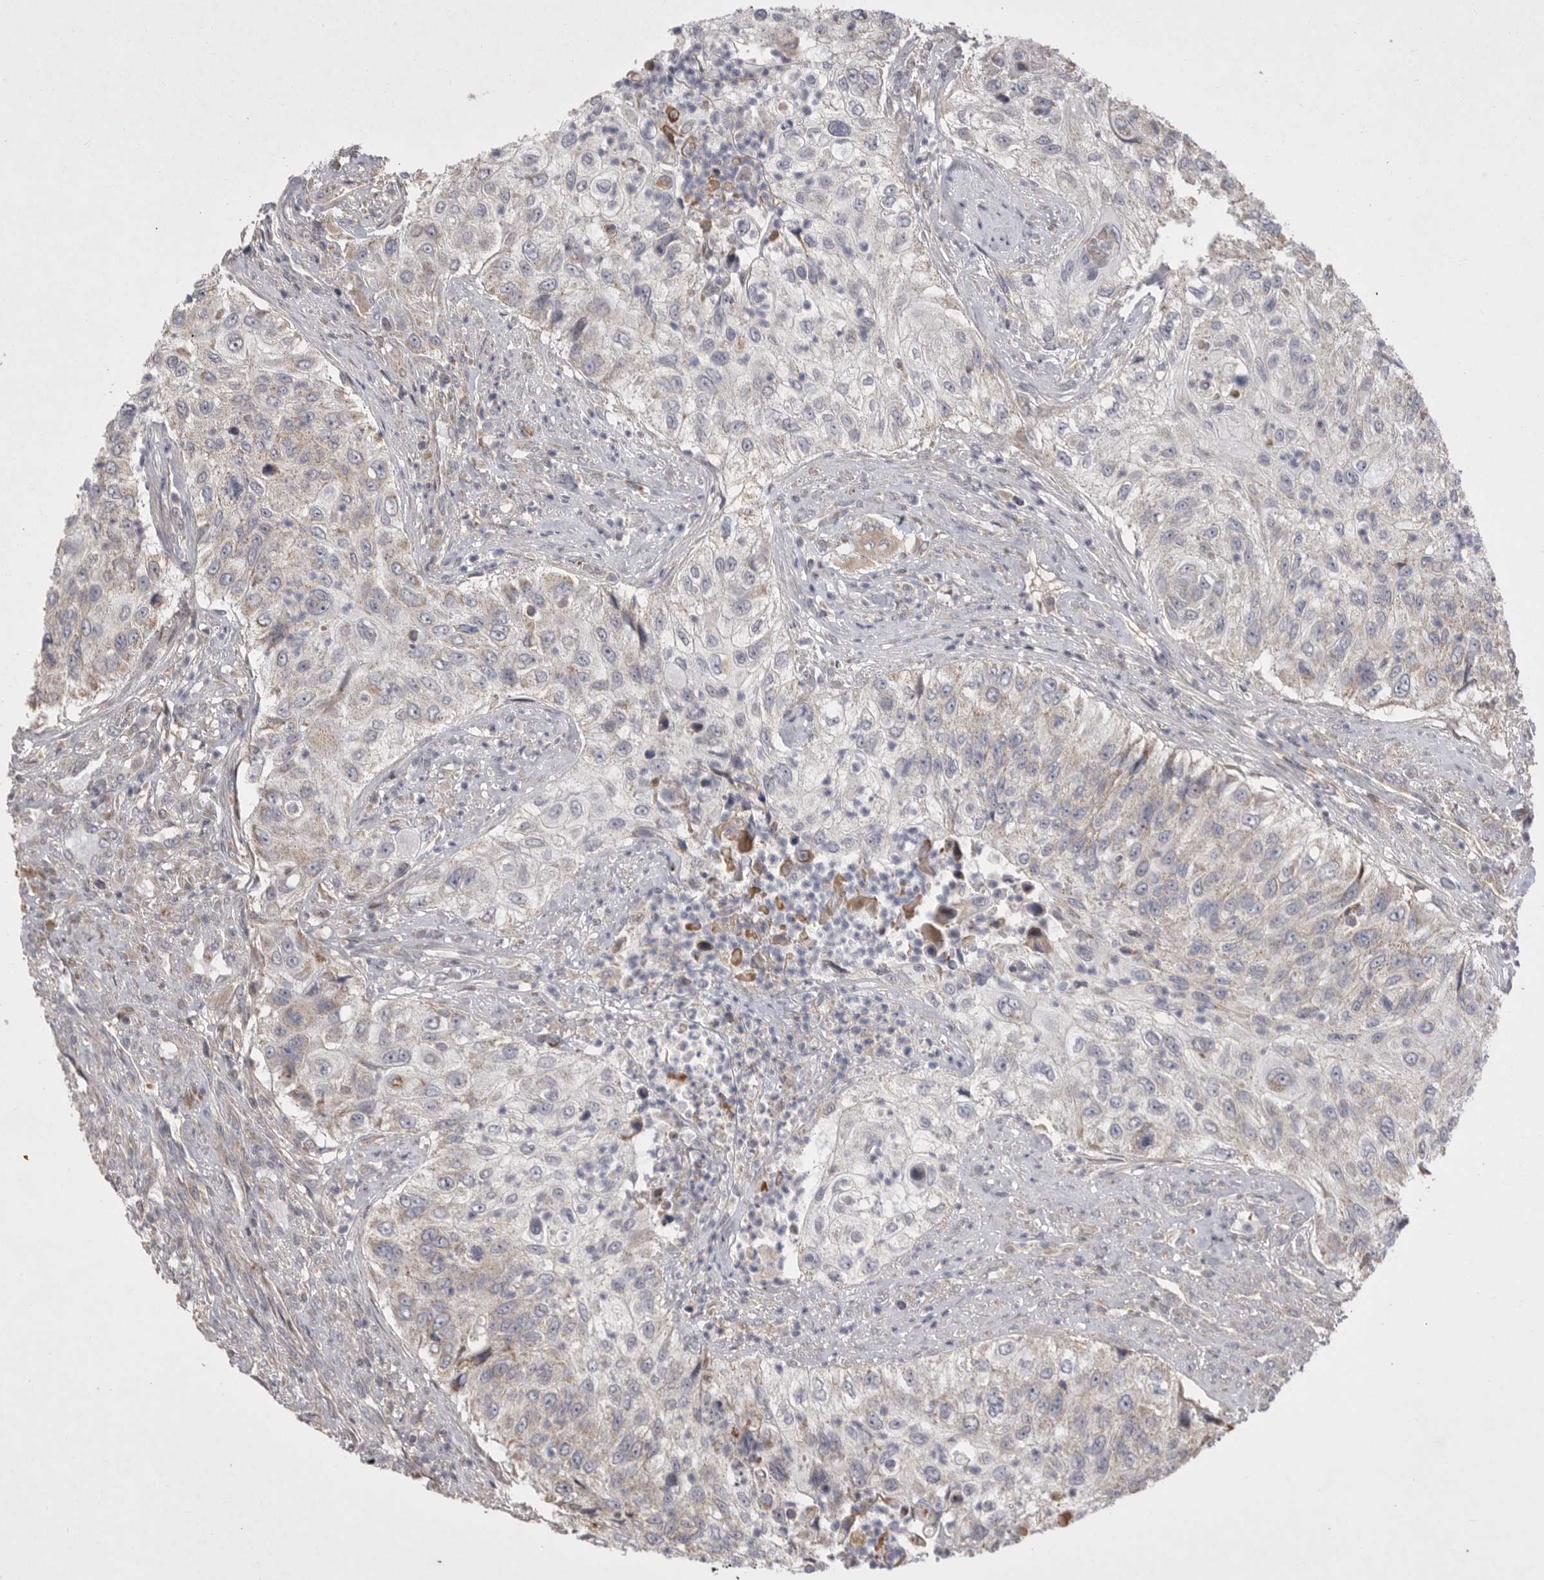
{"staining": {"intensity": "negative", "quantity": "none", "location": "none"}, "tissue": "urothelial cancer", "cell_type": "Tumor cells", "image_type": "cancer", "snomed": [{"axis": "morphology", "description": "Urothelial carcinoma, High grade"}, {"axis": "topography", "description": "Urinary bladder"}], "caption": "IHC micrograph of neoplastic tissue: urothelial carcinoma (high-grade) stained with DAB (3,3'-diaminobenzidine) displays no significant protein positivity in tumor cells.", "gene": "KYAT3", "patient": {"sex": "female", "age": 60}}